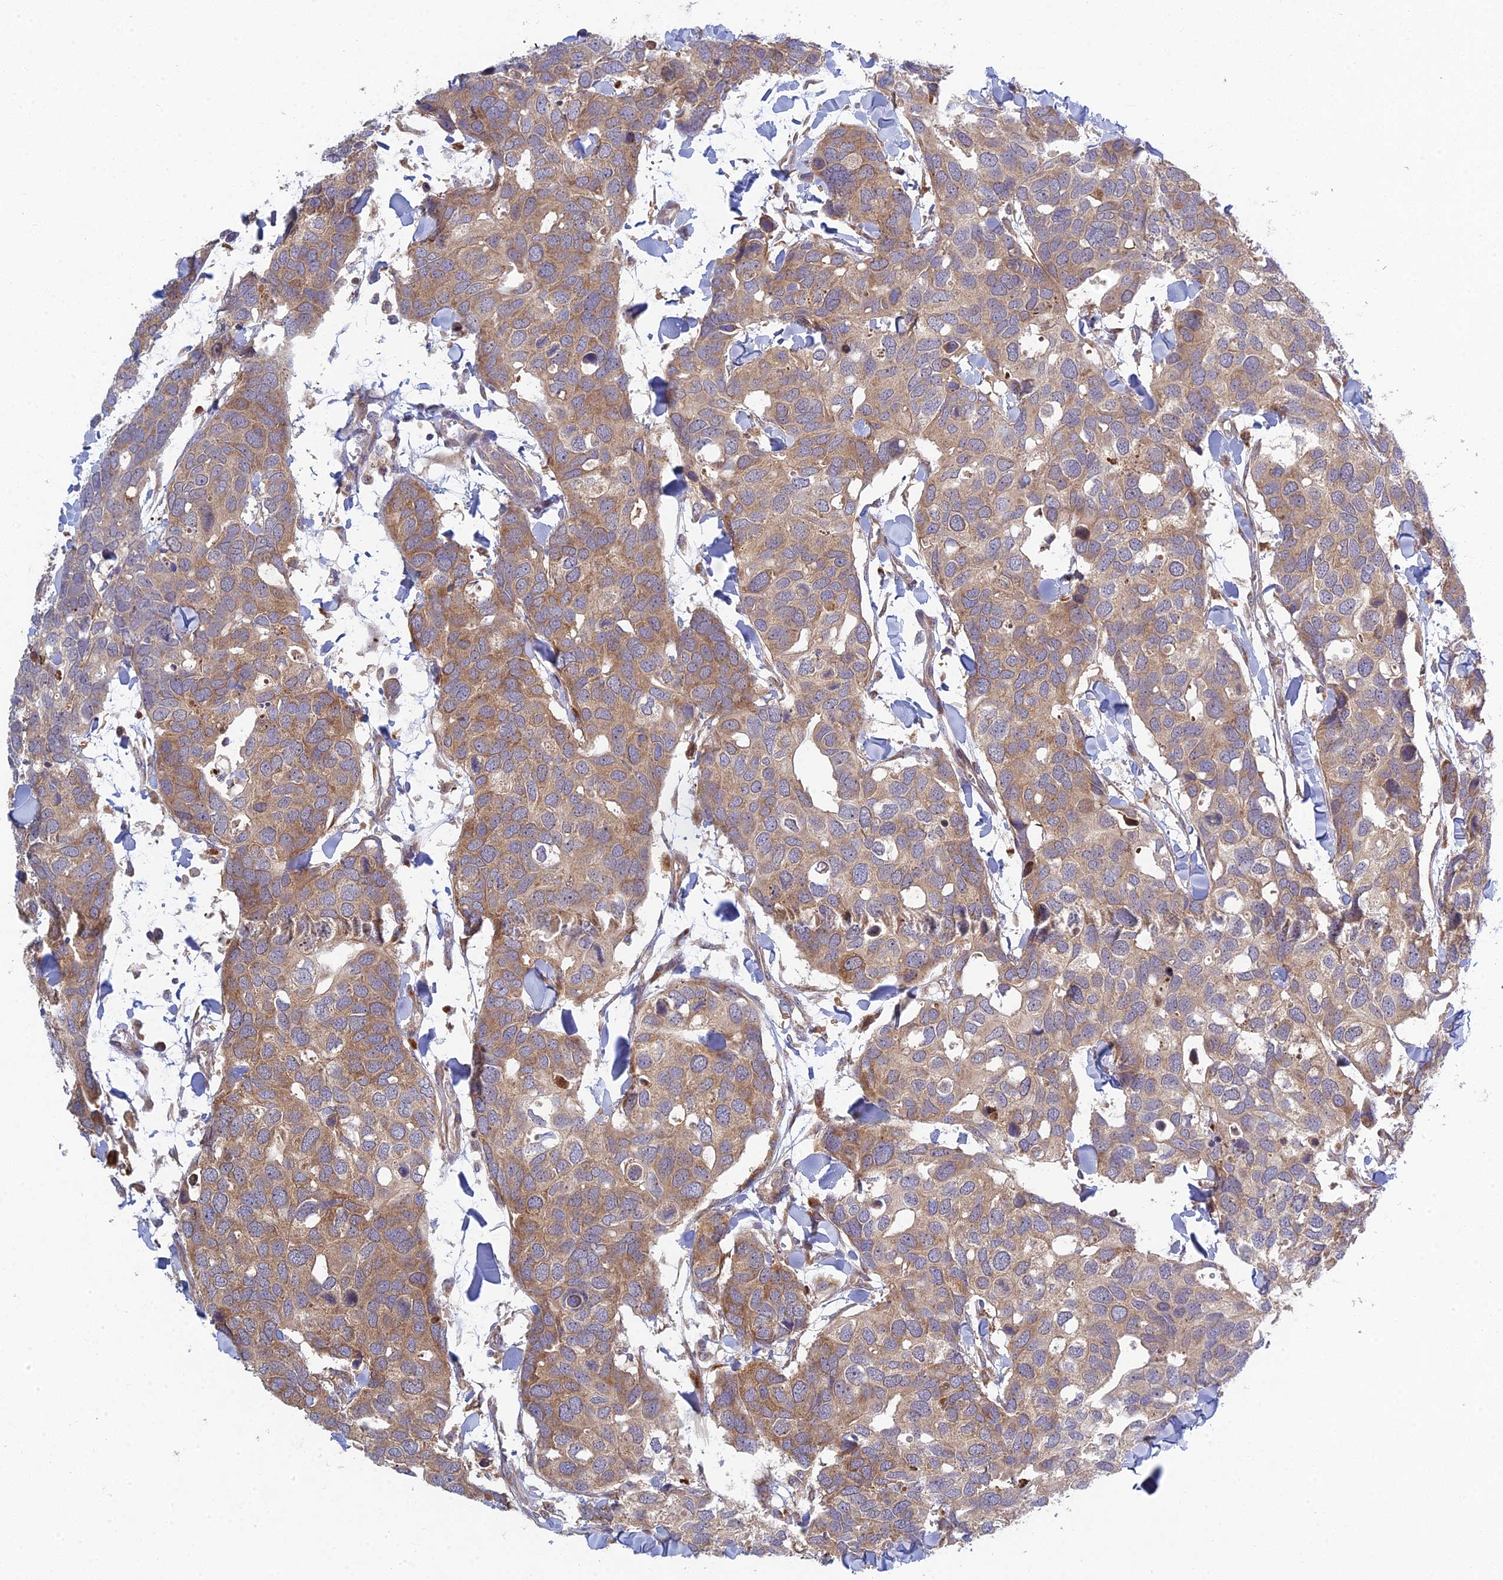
{"staining": {"intensity": "moderate", "quantity": ">75%", "location": "cytoplasmic/membranous"}, "tissue": "breast cancer", "cell_type": "Tumor cells", "image_type": "cancer", "snomed": [{"axis": "morphology", "description": "Duct carcinoma"}, {"axis": "topography", "description": "Breast"}], "caption": "Immunohistochemical staining of human breast cancer (infiltrating ductal carcinoma) displays medium levels of moderate cytoplasmic/membranous positivity in about >75% of tumor cells.", "gene": "INCA1", "patient": {"sex": "female", "age": 83}}